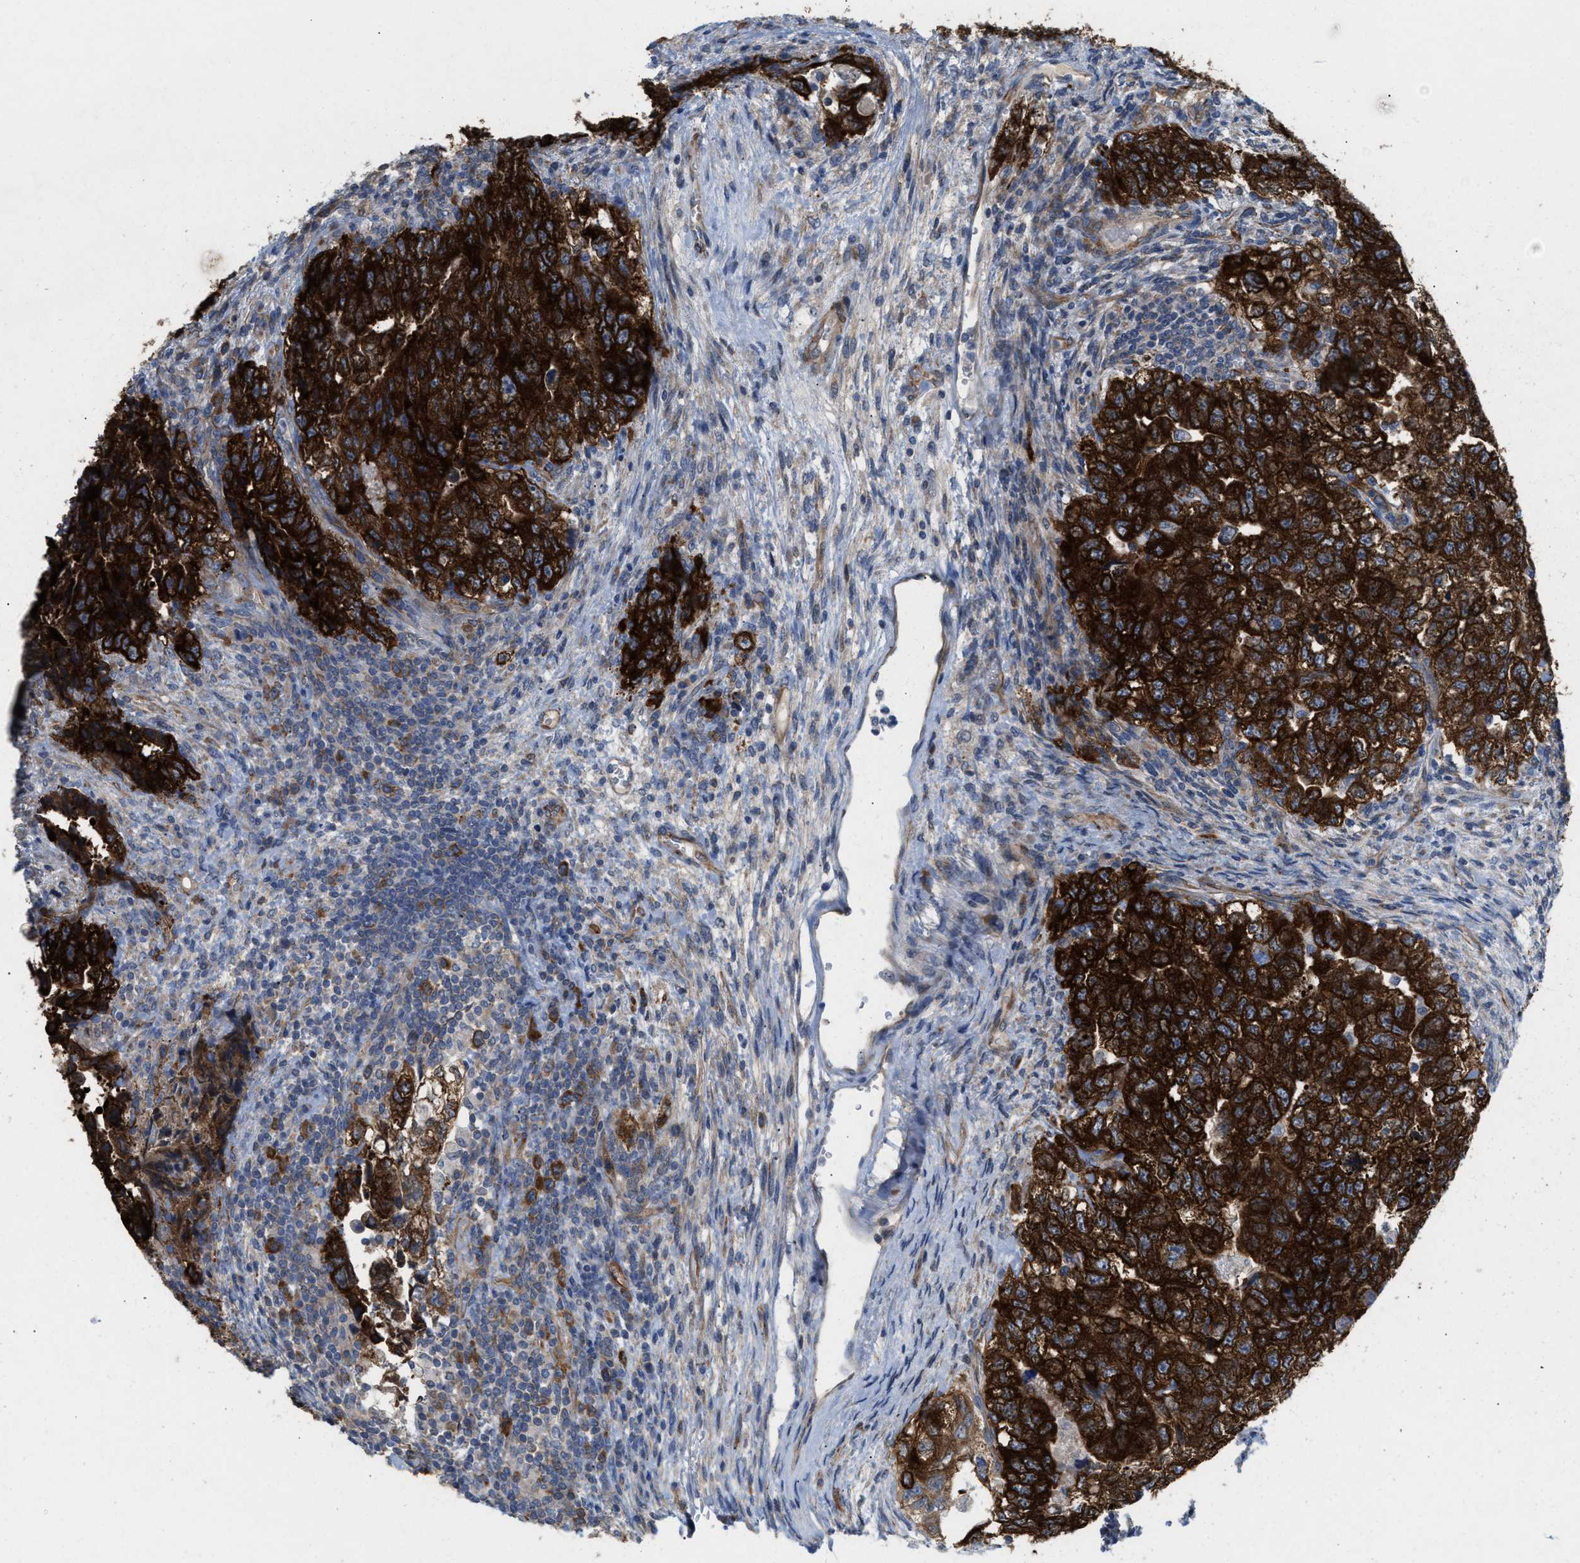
{"staining": {"intensity": "strong", "quantity": ">75%", "location": "cytoplasmic/membranous"}, "tissue": "testis cancer", "cell_type": "Tumor cells", "image_type": "cancer", "snomed": [{"axis": "morphology", "description": "Carcinoma, Embryonal, NOS"}, {"axis": "topography", "description": "Testis"}], "caption": "Testis cancer (embryonal carcinoma) tissue demonstrates strong cytoplasmic/membranous staining in approximately >75% of tumor cells, visualized by immunohistochemistry.", "gene": "UBAP2", "patient": {"sex": "male", "age": 36}}